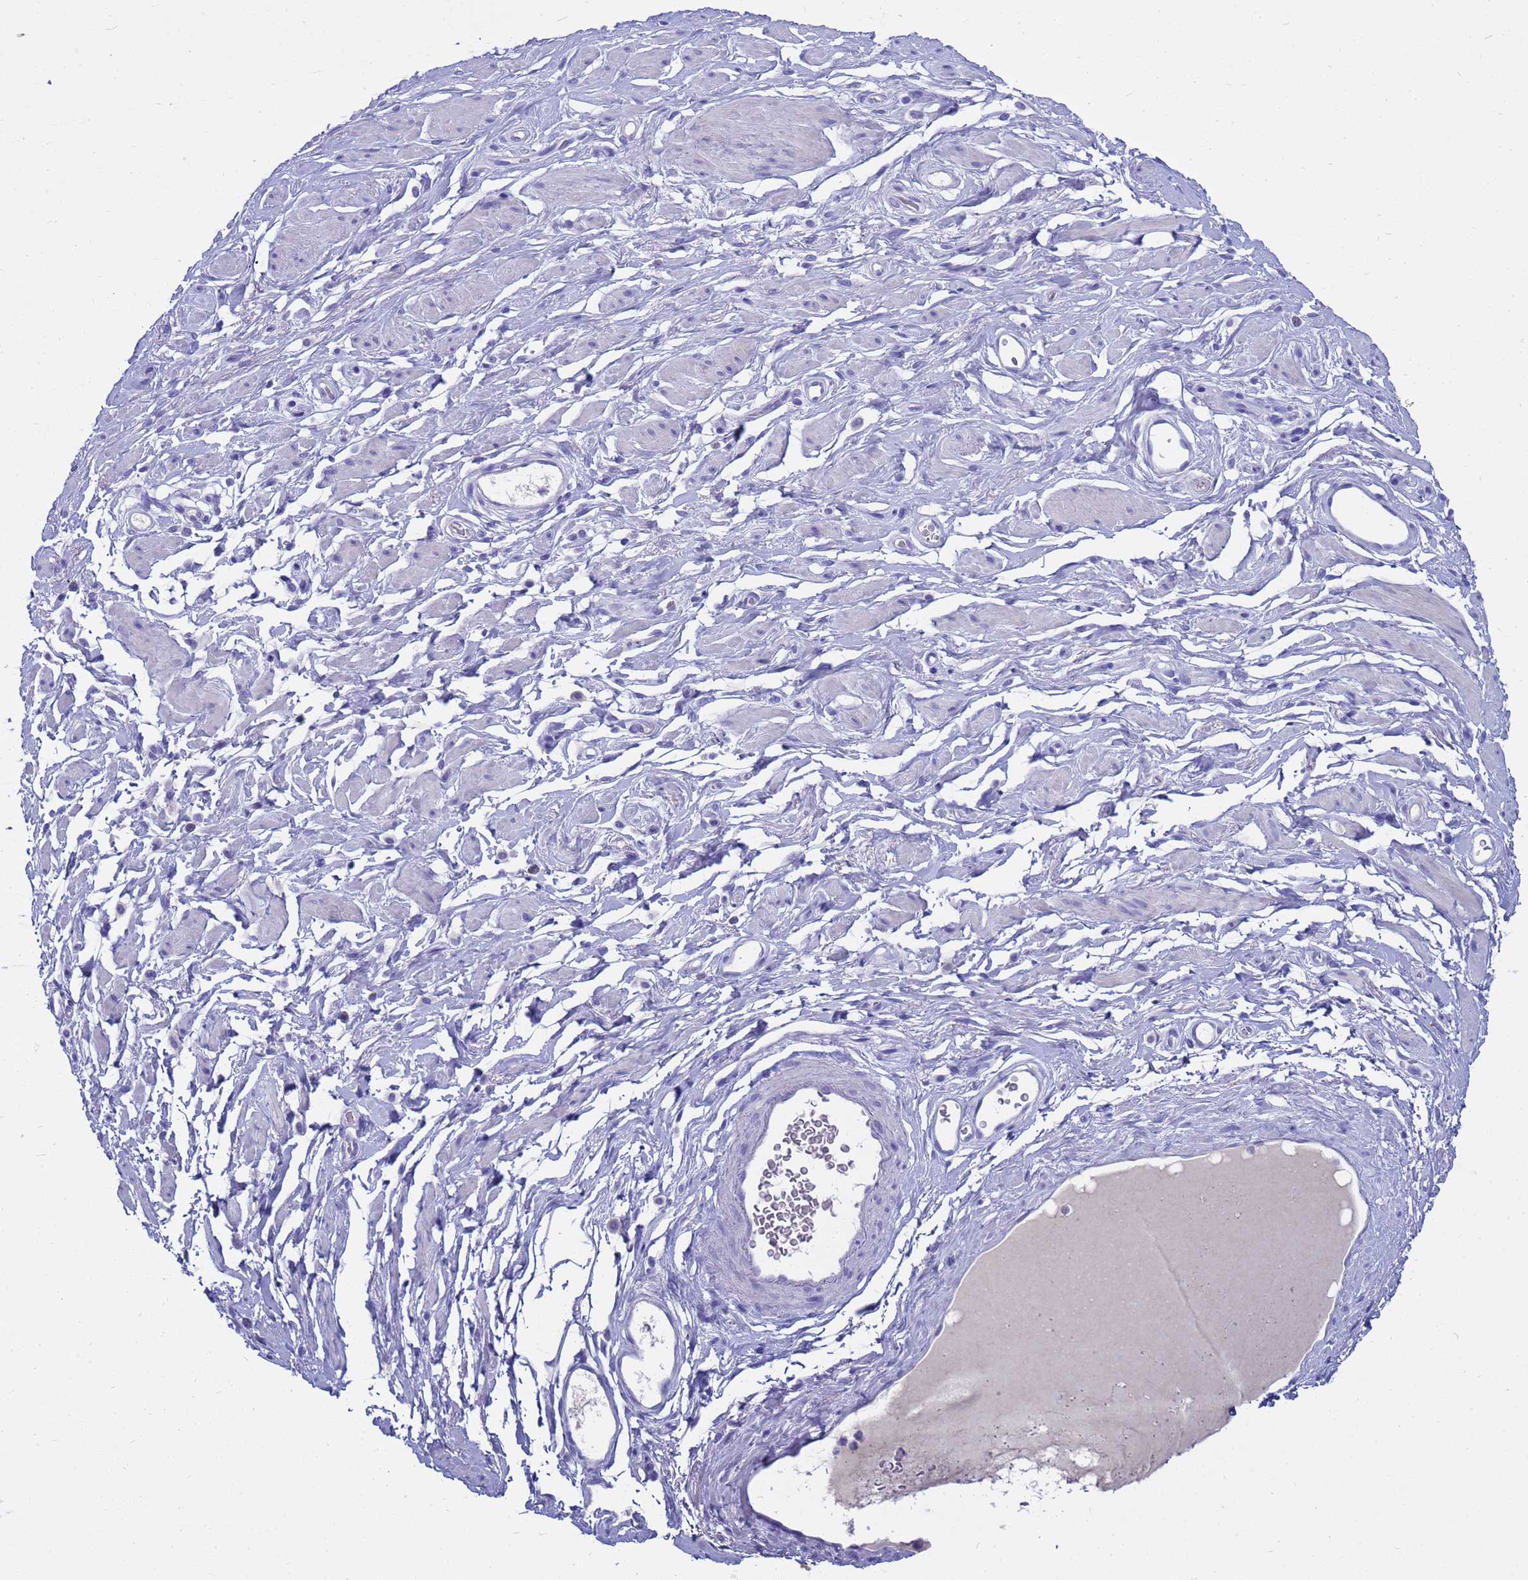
{"staining": {"intensity": "negative", "quantity": "none", "location": "none"}, "tissue": "adipose tissue", "cell_type": "Adipocytes", "image_type": "normal", "snomed": [{"axis": "morphology", "description": "Normal tissue, NOS"}, {"axis": "morphology", "description": "Adenocarcinoma, NOS"}, {"axis": "topography", "description": "Rectum"}, {"axis": "topography", "description": "Vagina"}, {"axis": "topography", "description": "Peripheral nerve tissue"}], "caption": "This is an immunohistochemistry (IHC) image of unremarkable human adipose tissue. There is no expression in adipocytes.", "gene": "SYCN", "patient": {"sex": "female", "age": 71}}